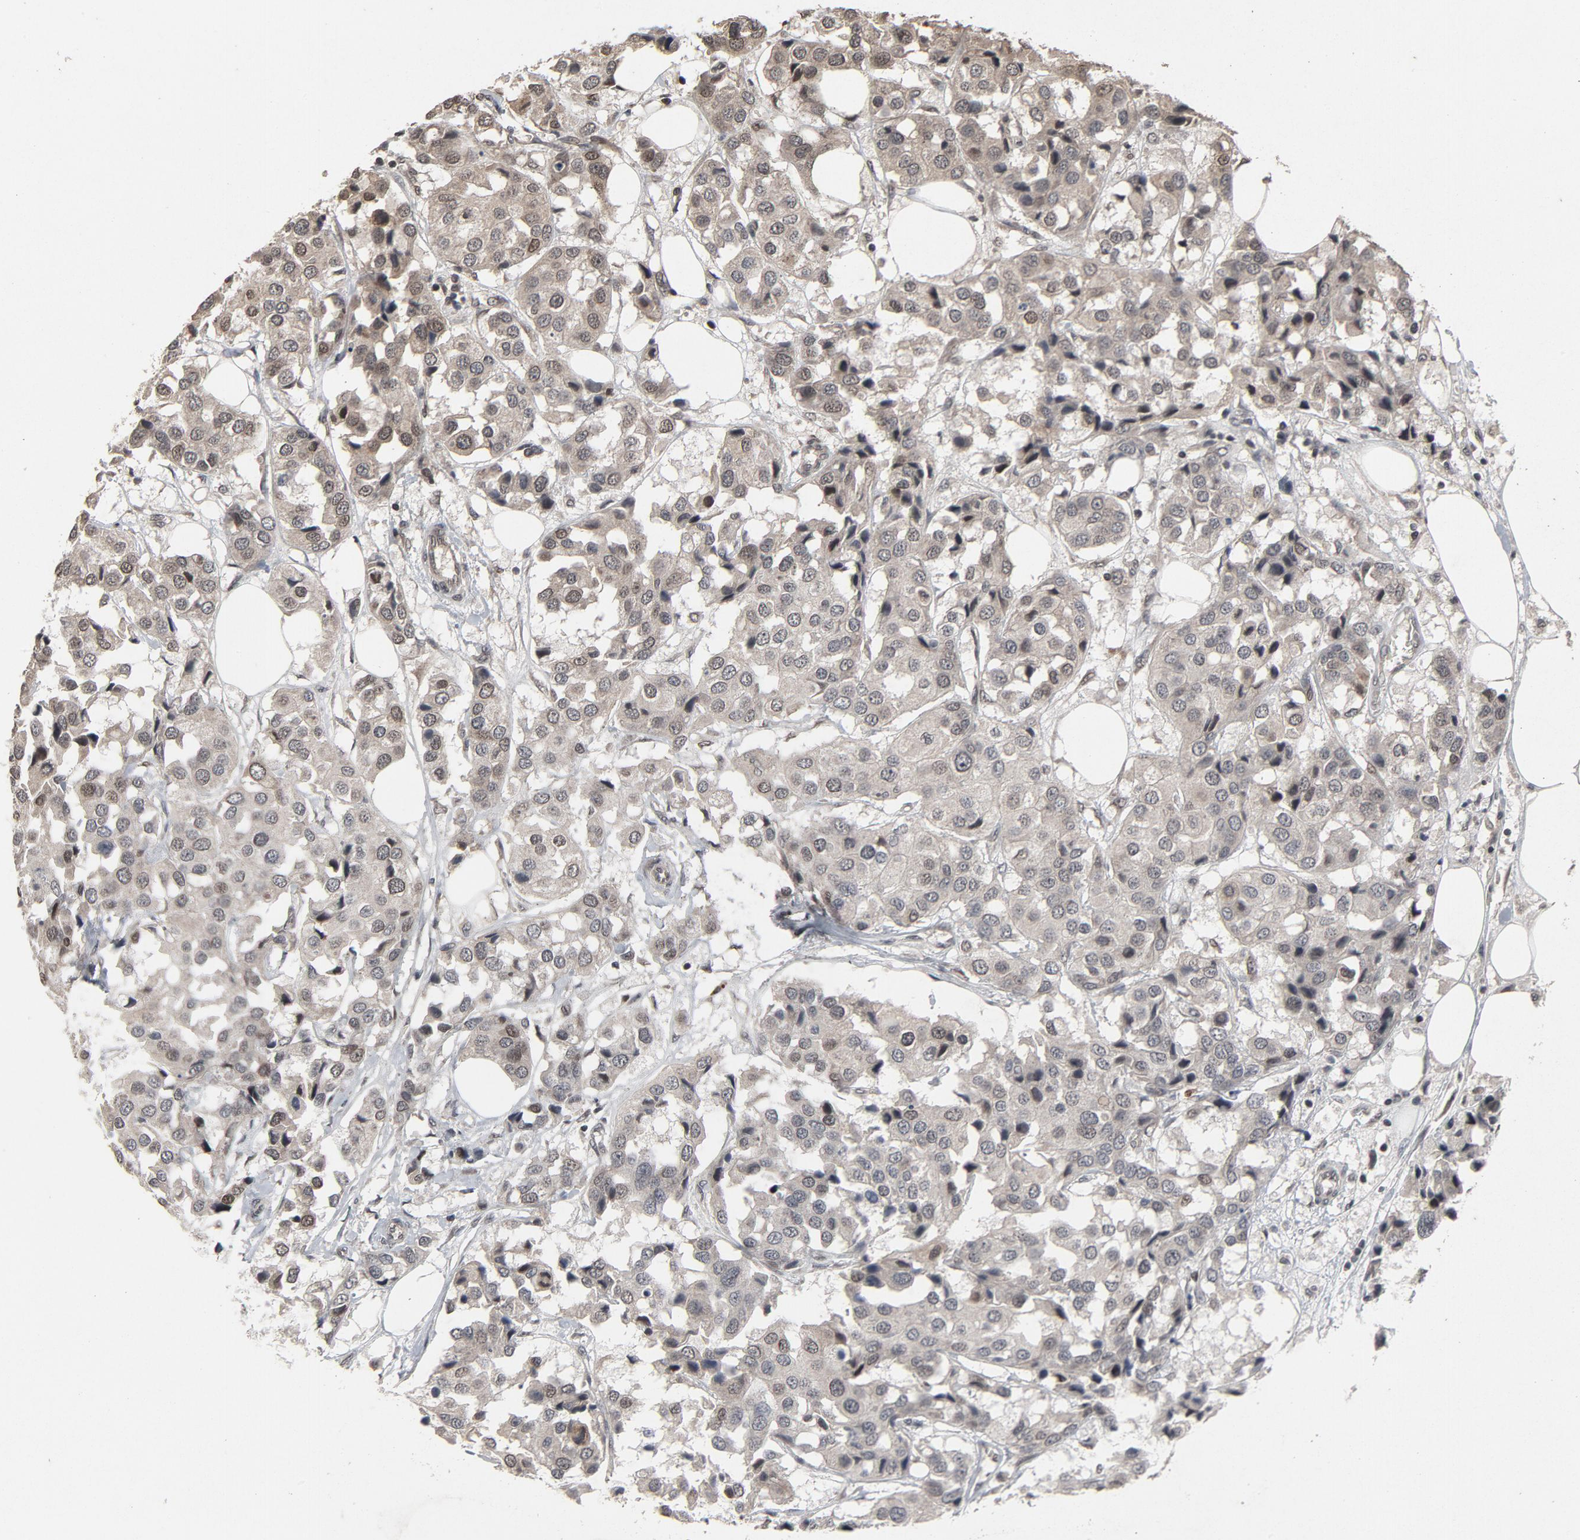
{"staining": {"intensity": "weak", "quantity": ">75%", "location": "cytoplasmic/membranous,nuclear"}, "tissue": "breast cancer", "cell_type": "Tumor cells", "image_type": "cancer", "snomed": [{"axis": "morphology", "description": "Duct carcinoma"}, {"axis": "topography", "description": "Breast"}], "caption": "Tumor cells demonstrate low levels of weak cytoplasmic/membranous and nuclear positivity in approximately >75% of cells in human breast cancer (invasive ductal carcinoma).", "gene": "POM121", "patient": {"sex": "female", "age": 80}}